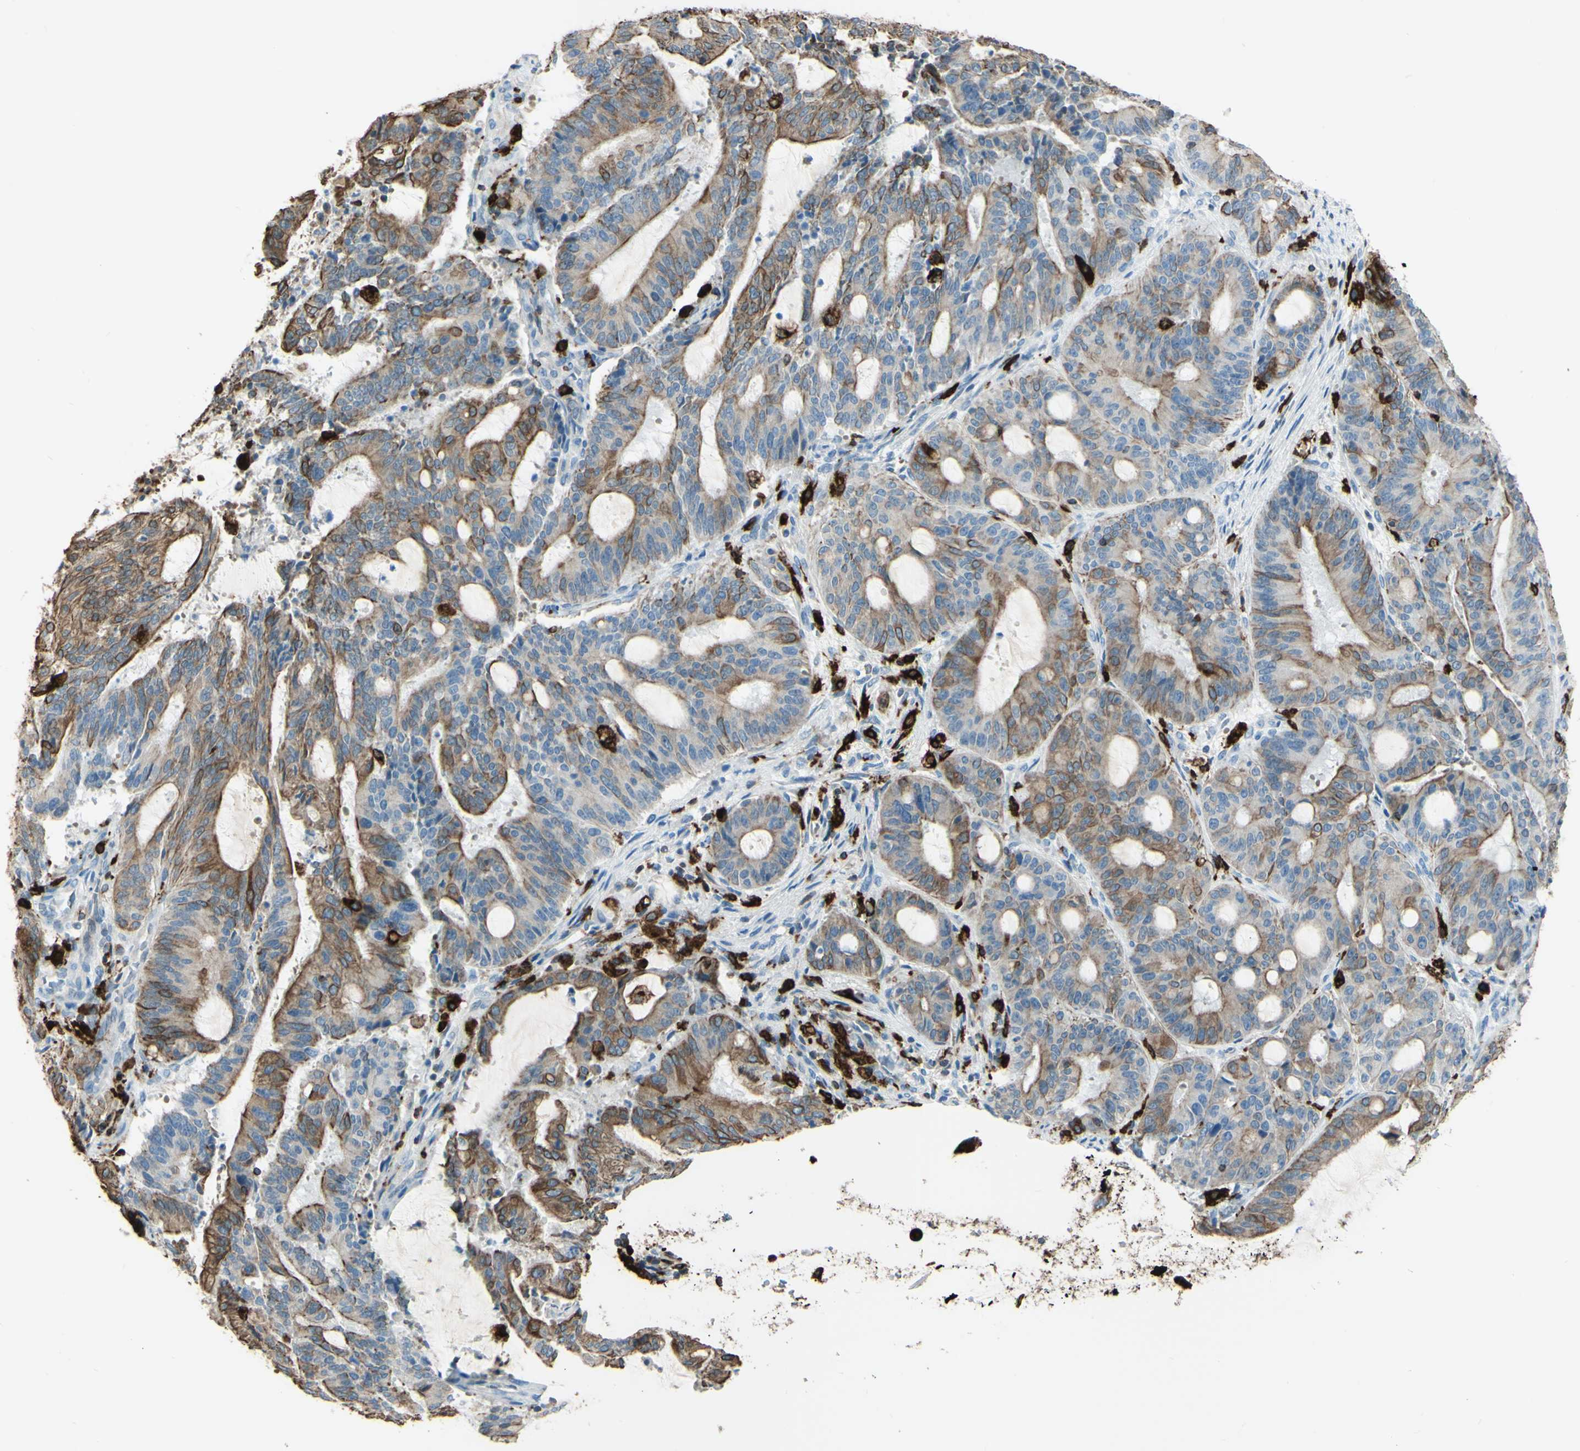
{"staining": {"intensity": "moderate", "quantity": ">75%", "location": "cytoplasmic/membranous"}, "tissue": "liver cancer", "cell_type": "Tumor cells", "image_type": "cancer", "snomed": [{"axis": "morphology", "description": "Cholangiocarcinoma"}, {"axis": "topography", "description": "Liver"}], "caption": "IHC histopathology image of neoplastic tissue: cholangiocarcinoma (liver) stained using IHC reveals medium levels of moderate protein expression localized specifically in the cytoplasmic/membranous of tumor cells, appearing as a cytoplasmic/membranous brown color.", "gene": "CD74", "patient": {"sex": "female", "age": 73}}